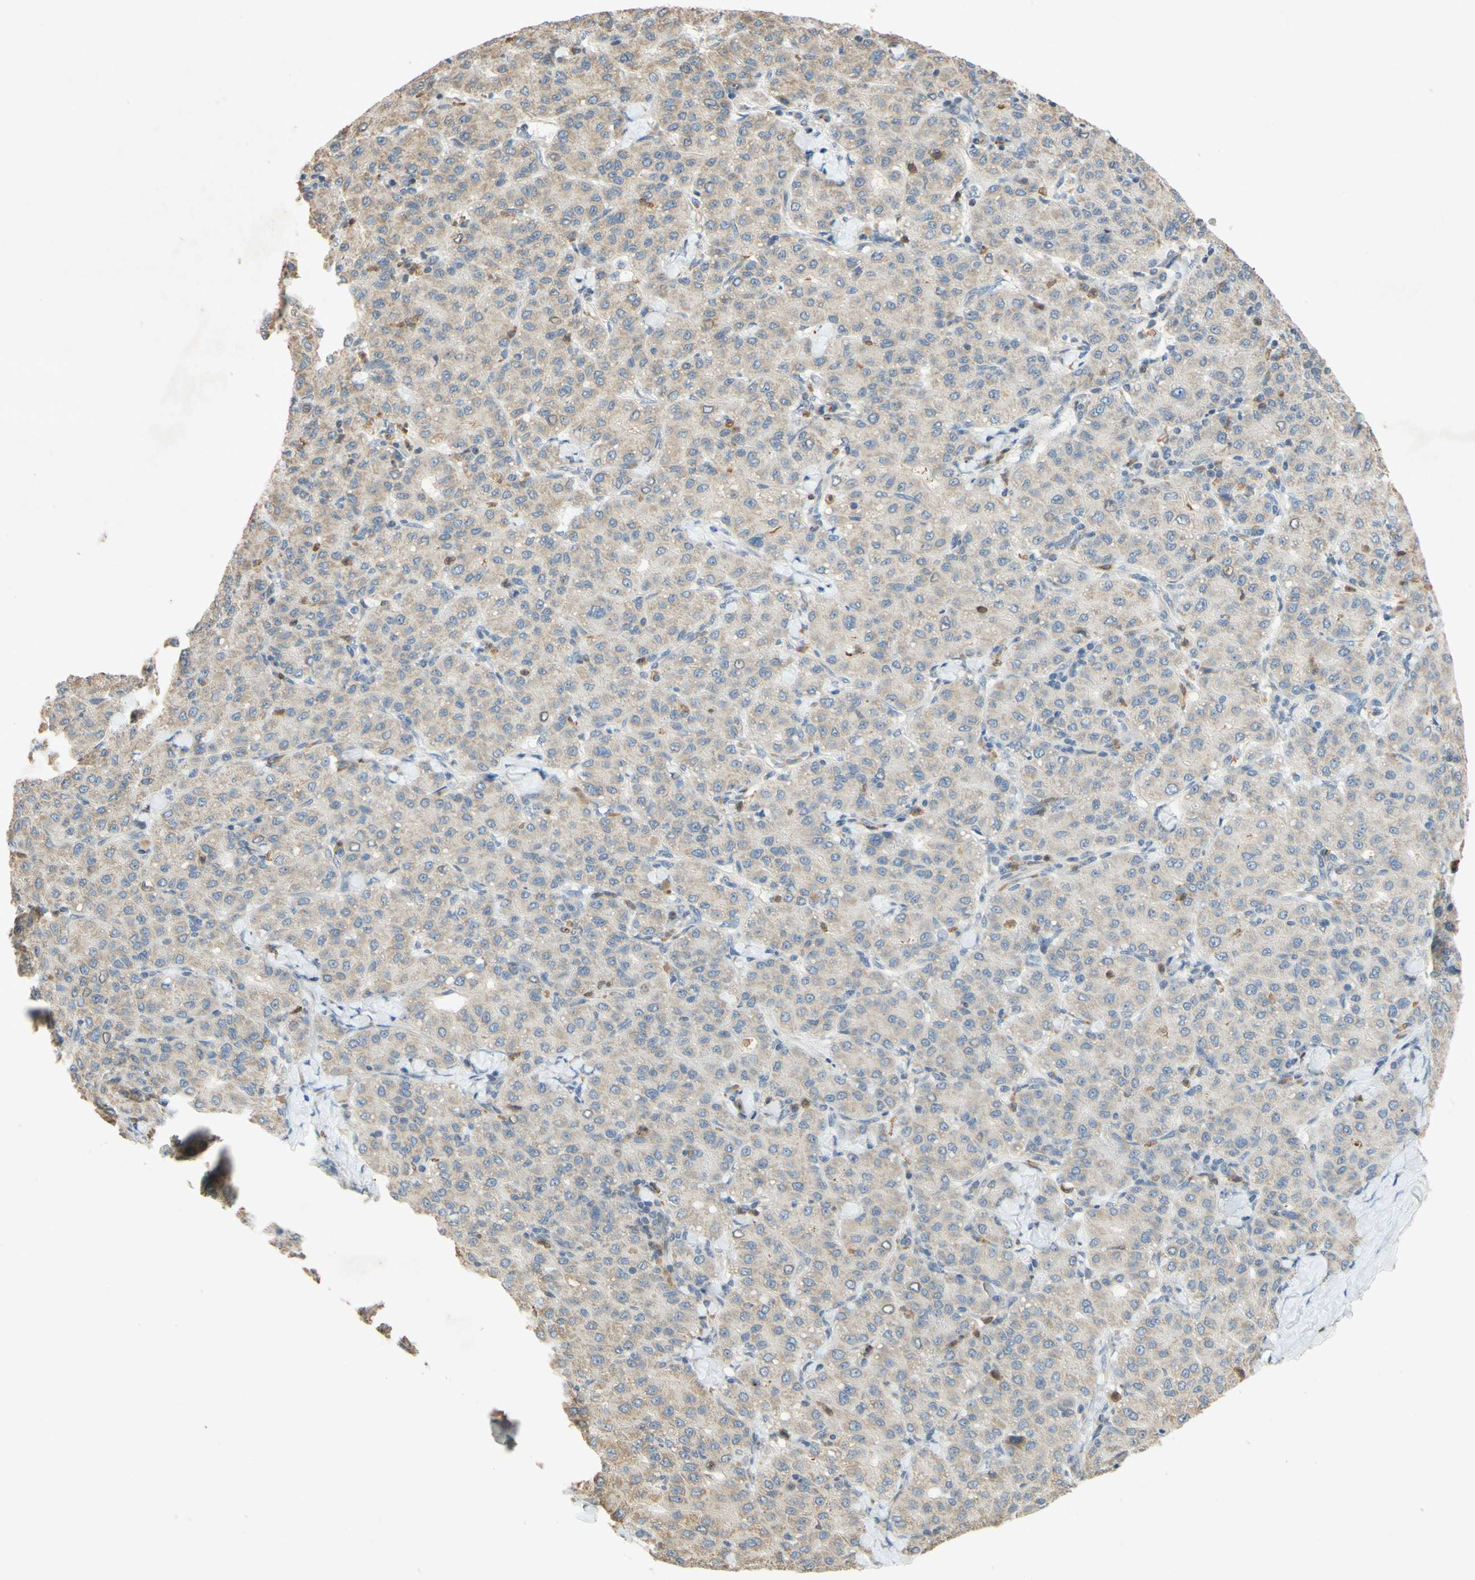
{"staining": {"intensity": "weak", "quantity": ">75%", "location": "cytoplasmic/membranous"}, "tissue": "liver cancer", "cell_type": "Tumor cells", "image_type": "cancer", "snomed": [{"axis": "morphology", "description": "Carcinoma, Hepatocellular, NOS"}, {"axis": "topography", "description": "Liver"}], "caption": "This is a photomicrograph of immunohistochemistry staining of liver cancer, which shows weak expression in the cytoplasmic/membranous of tumor cells.", "gene": "GATA1", "patient": {"sex": "male", "age": 65}}